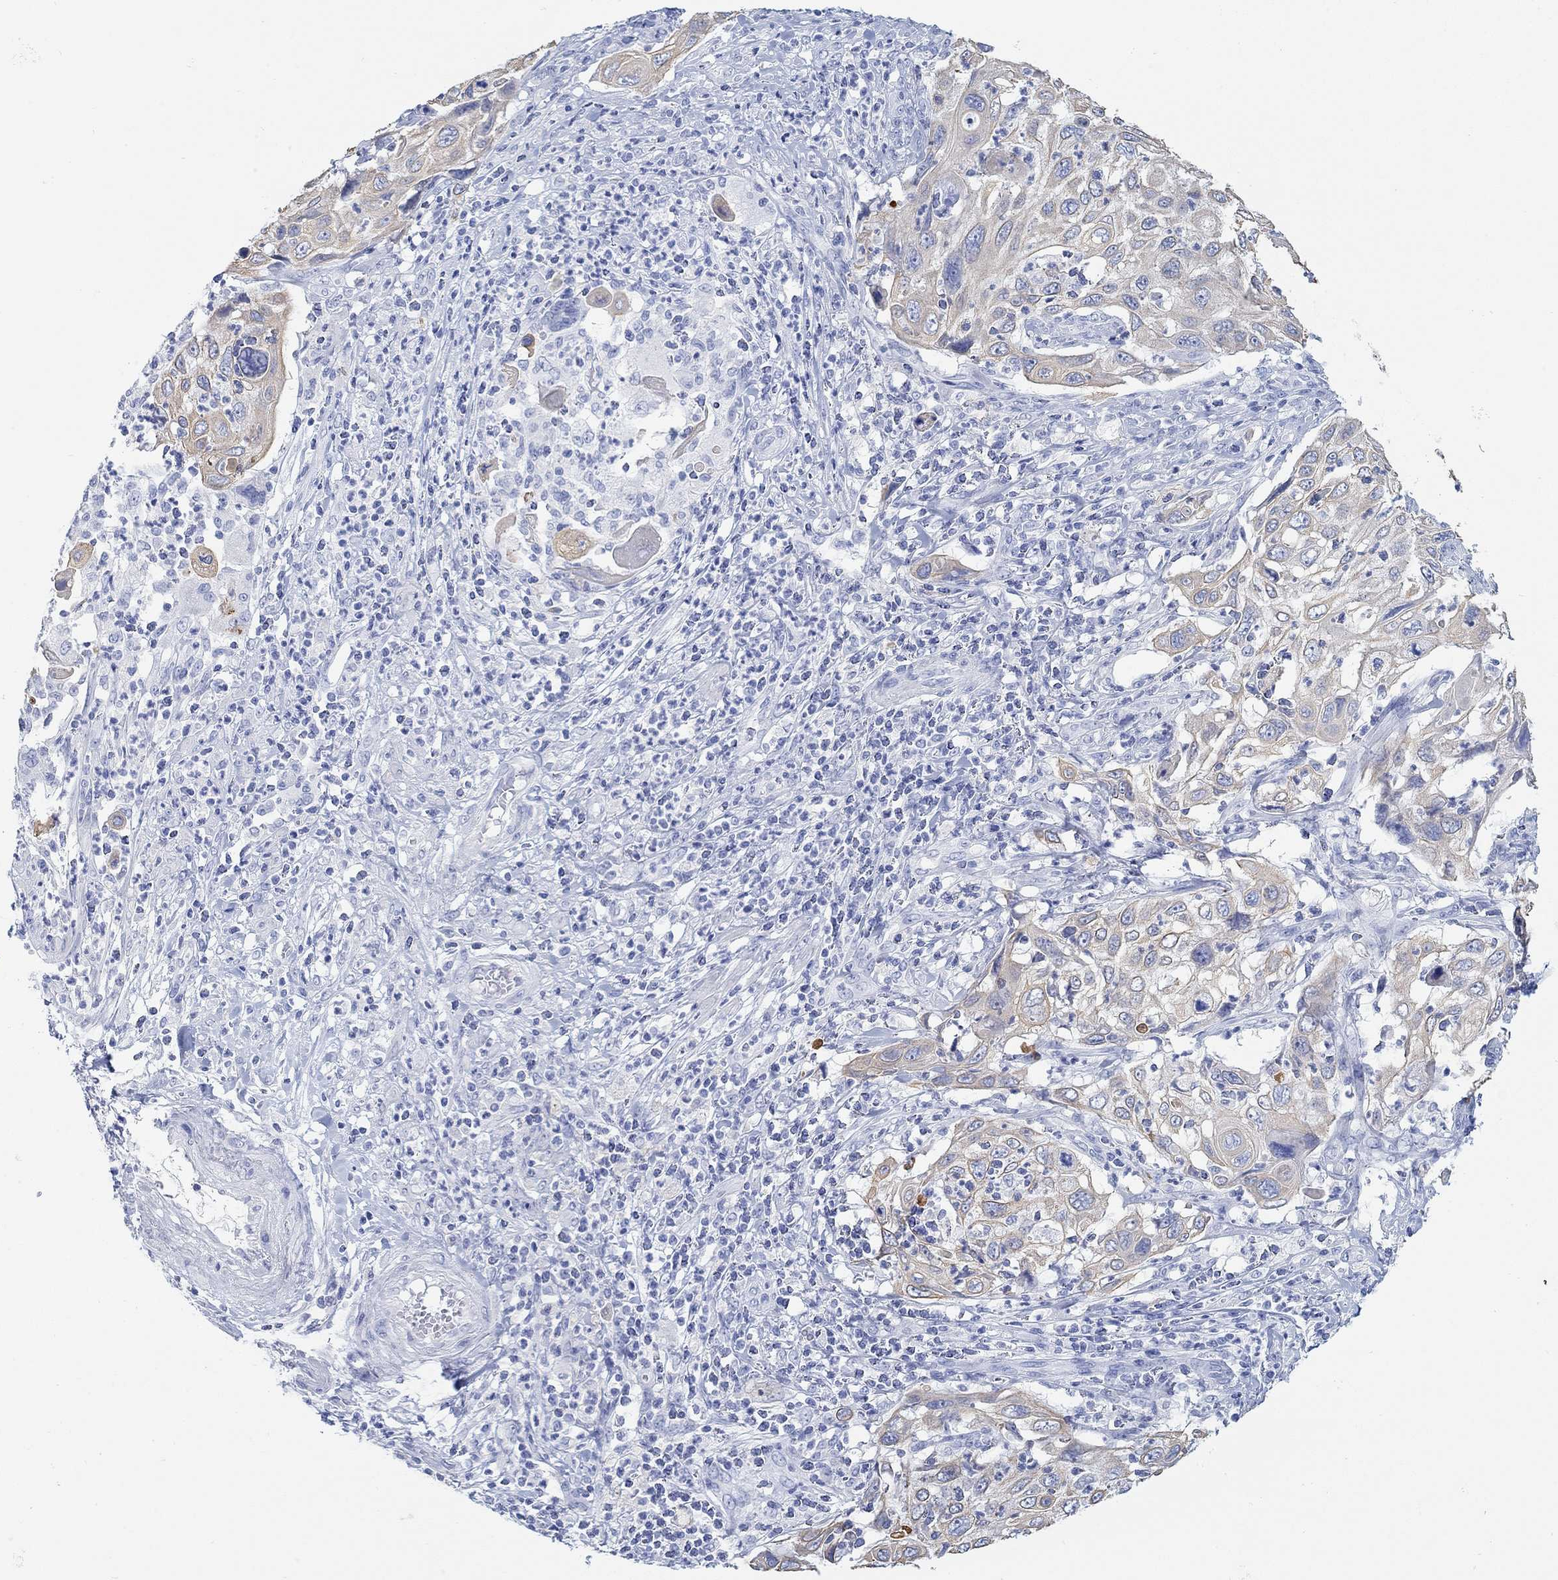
{"staining": {"intensity": "weak", "quantity": "25%-75%", "location": "cytoplasmic/membranous"}, "tissue": "cervical cancer", "cell_type": "Tumor cells", "image_type": "cancer", "snomed": [{"axis": "morphology", "description": "Squamous cell carcinoma, NOS"}, {"axis": "topography", "description": "Cervix"}], "caption": "Cervical squamous cell carcinoma tissue exhibits weak cytoplasmic/membranous staining in about 25%-75% of tumor cells", "gene": "AK8", "patient": {"sex": "female", "age": 70}}